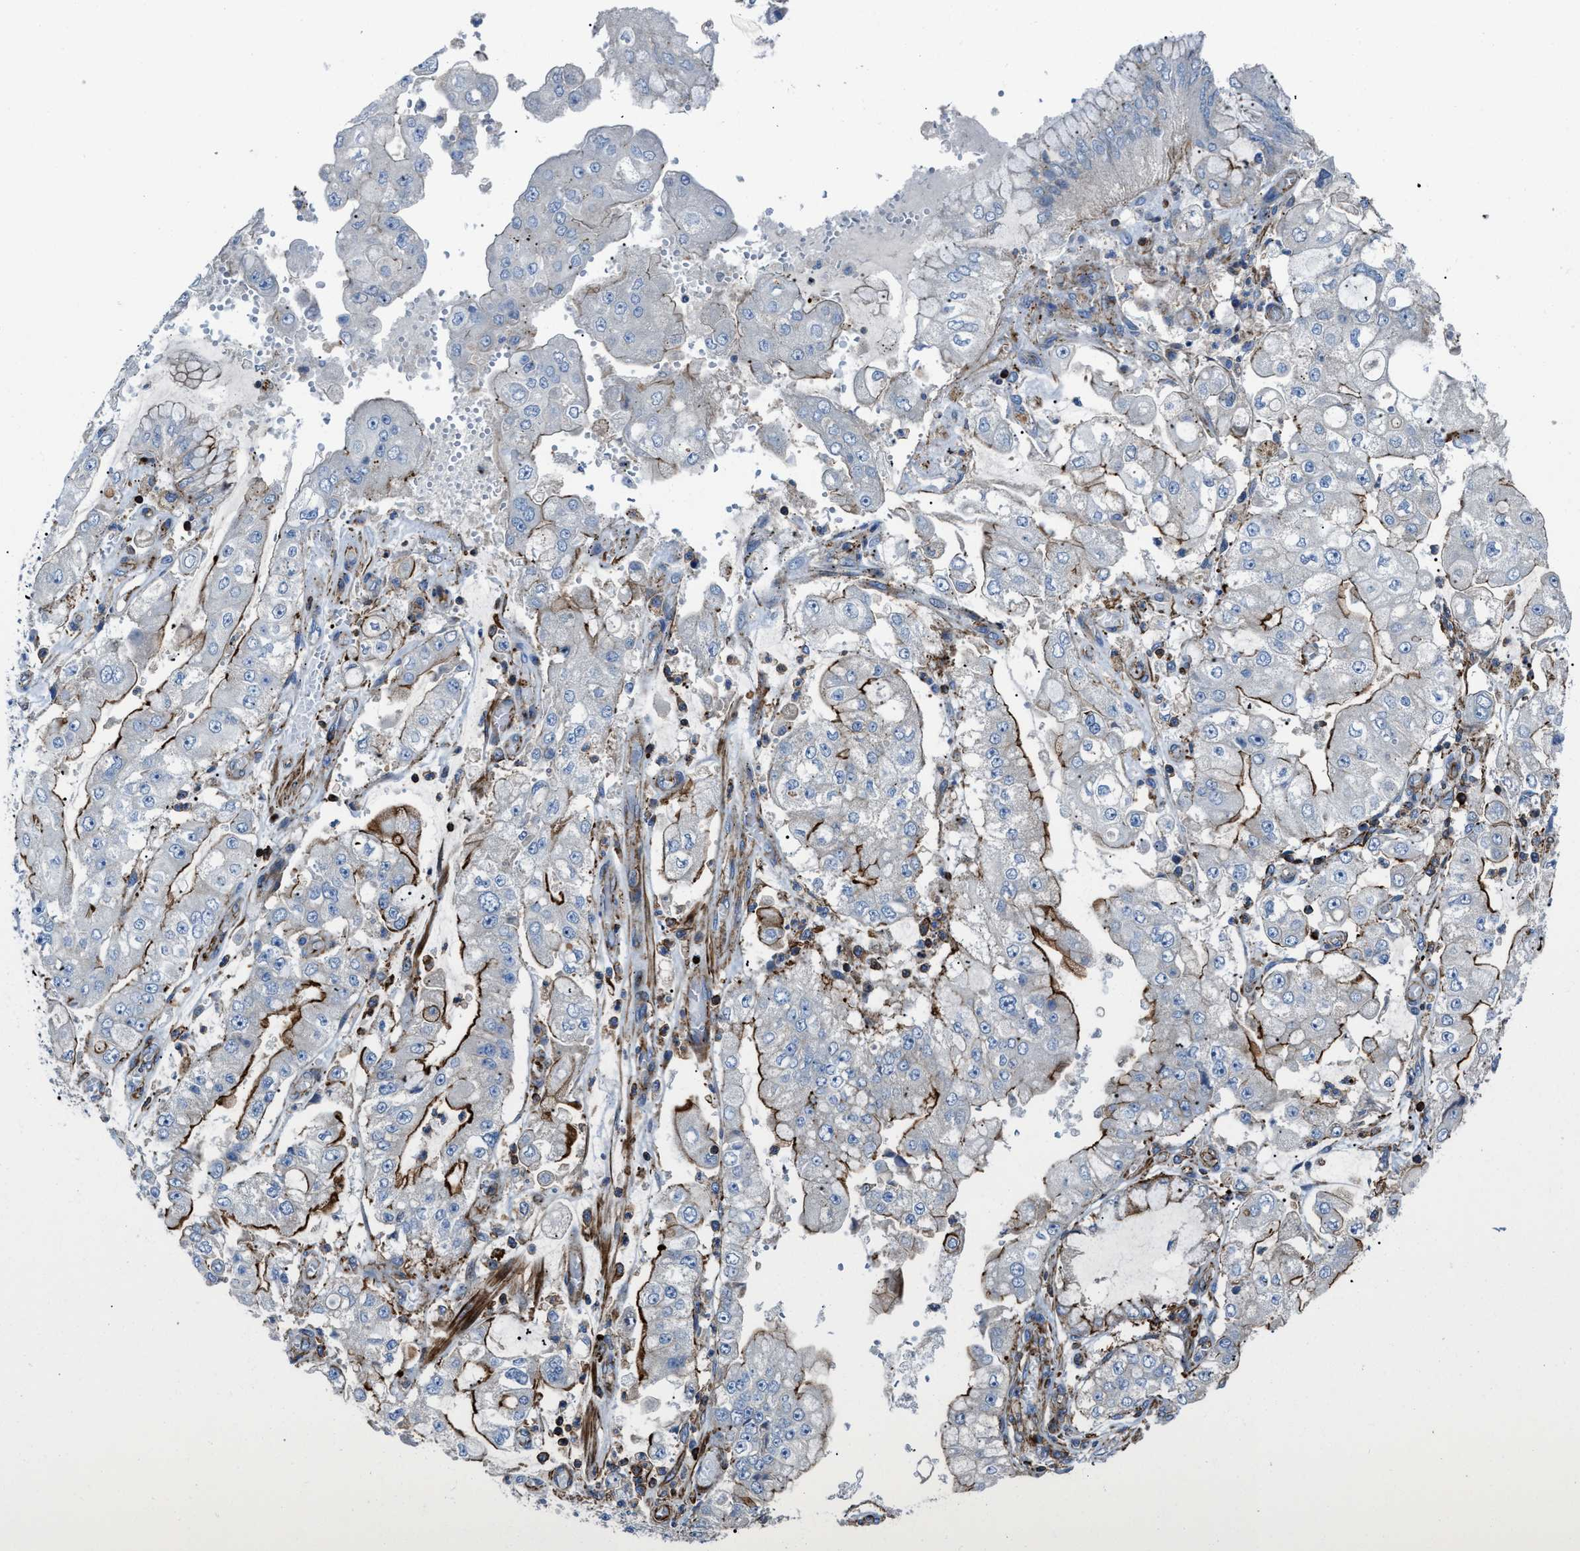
{"staining": {"intensity": "moderate", "quantity": "25%-75%", "location": "cytoplasmic/membranous"}, "tissue": "stomach cancer", "cell_type": "Tumor cells", "image_type": "cancer", "snomed": [{"axis": "morphology", "description": "Adenocarcinoma, NOS"}, {"axis": "topography", "description": "Stomach"}], "caption": "Protein expression analysis of stomach cancer (adenocarcinoma) exhibits moderate cytoplasmic/membranous staining in about 25%-75% of tumor cells.", "gene": "AGPAT2", "patient": {"sex": "male", "age": 76}}